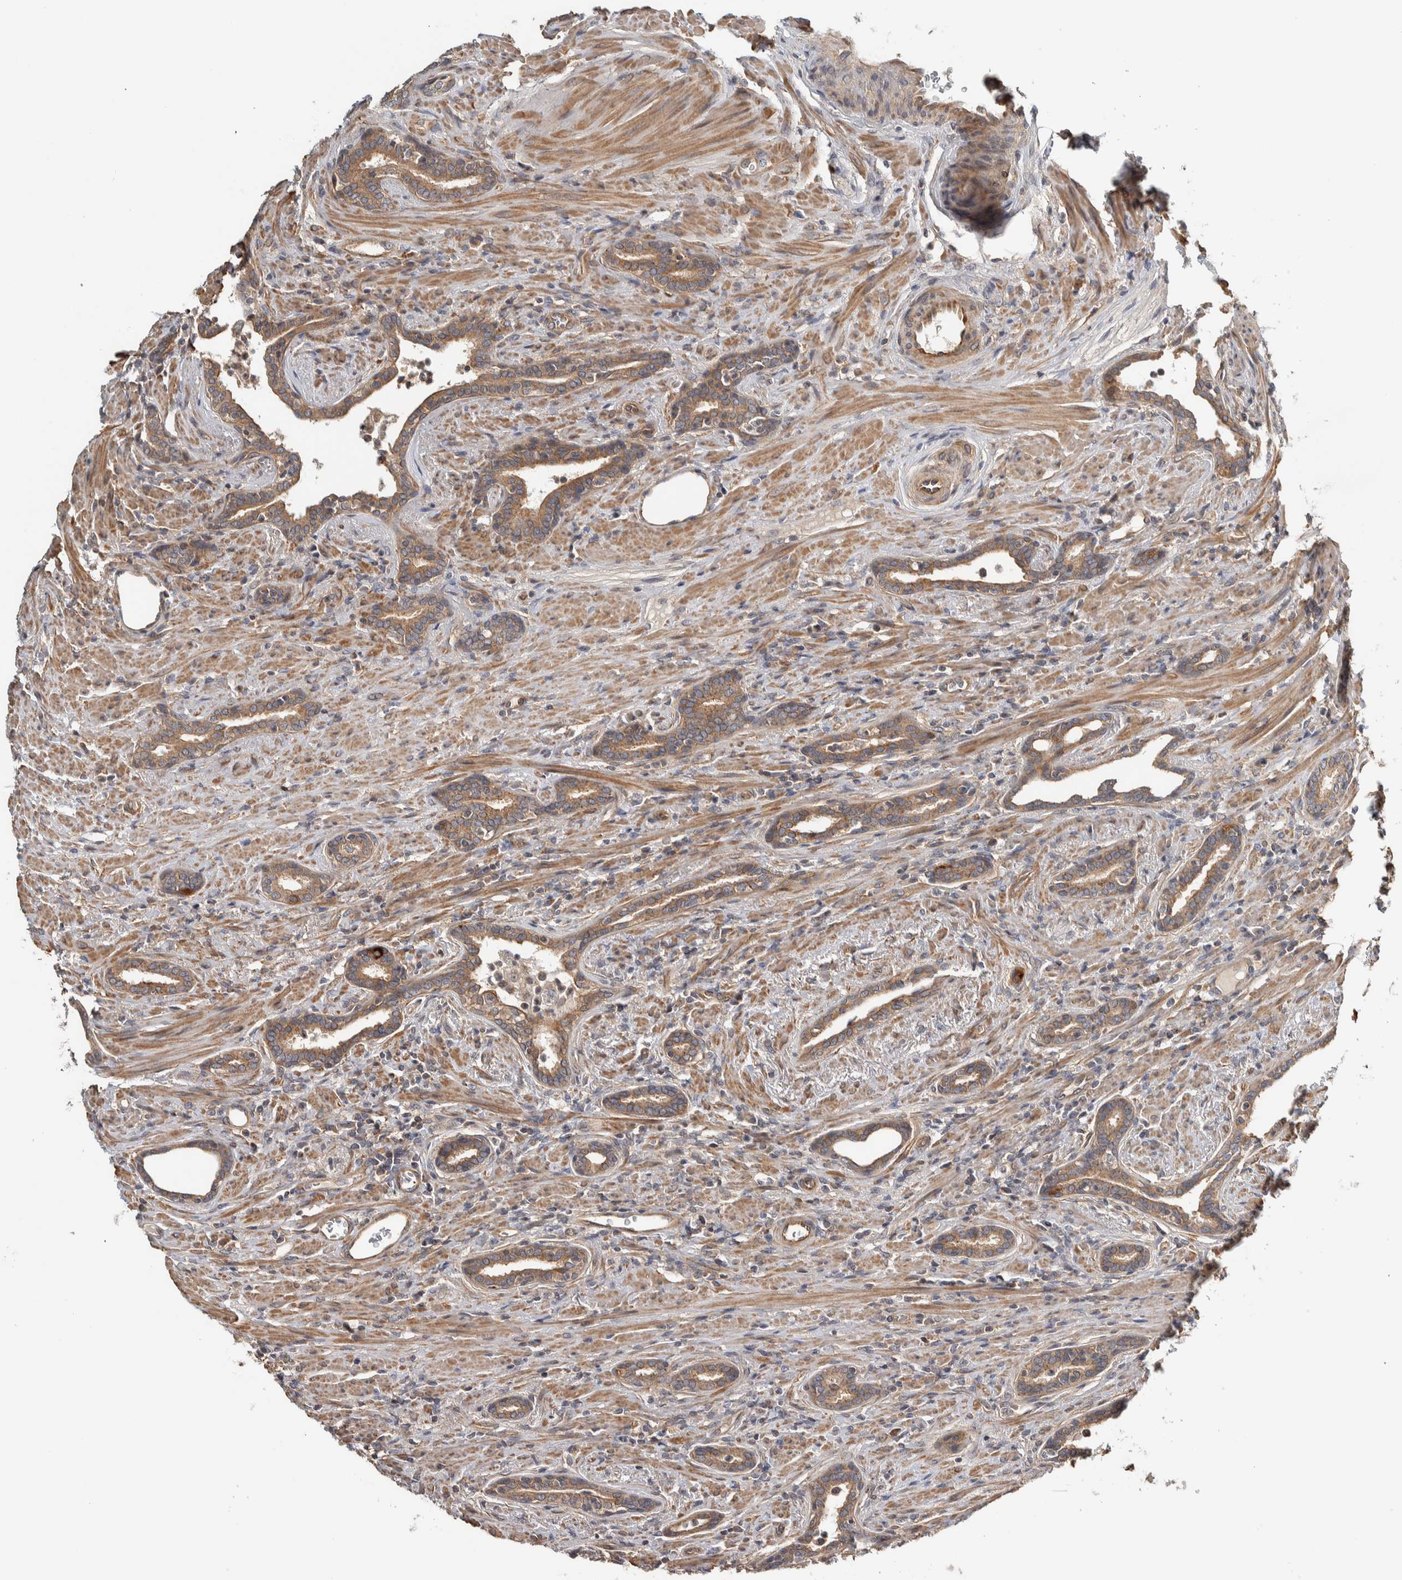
{"staining": {"intensity": "moderate", "quantity": ">75%", "location": "cytoplasmic/membranous"}, "tissue": "prostate cancer", "cell_type": "Tumor cells", "image_type": "cancer", "snomed": [{"axis": "morphology", "description": "Adenocarcinoma, High grade"}, {"axis": "topography", "description": "Prostate"}], "caption": "Immunohistochemistry (IHC) image of neoplastic tissue: prostate cancer (high-grade adenocarcinoma) stained using immunohistochemistry (IHC) demonstrates medium levels of moderate protein expression localized specifically in the cytoplasmic/membranous of tumor cells, appearing as a cytoplasmic/membranous brown color.", "gene": "TBC1D31", "patient": {"sex": "male", "age": 71}}